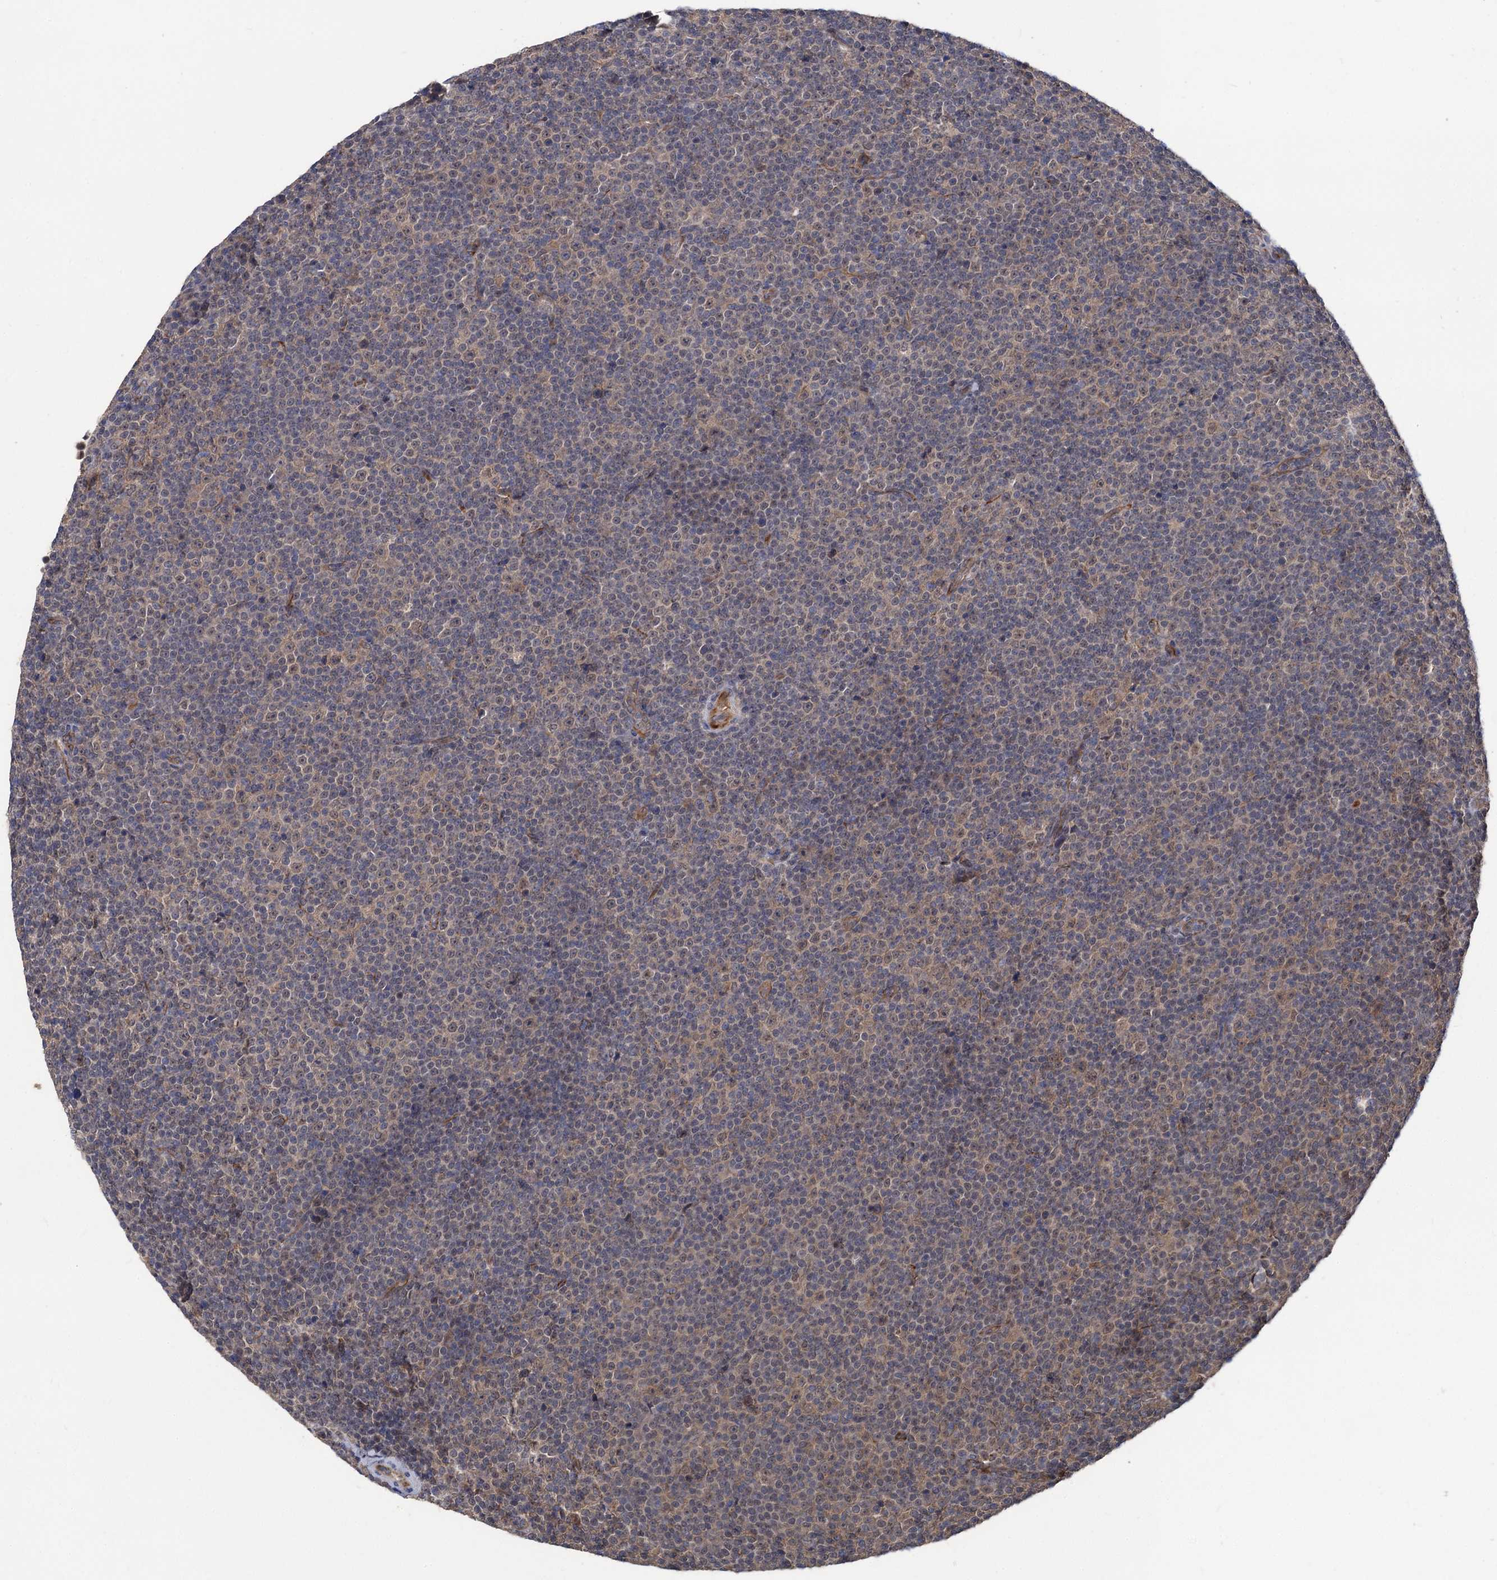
{"staining": {"intensity": "weak", "quantity": "<25%", "location": "nuclear"}, "tissue": "lymphoma", "cell_type": "Tumor cells", "image_type": "cancer", "snomed": [{"axis": "morphology", "description": "Malignant lymphoma, non-Hodgkin's type, Low grade"}, {"axis": "topography", "description": "Lymph node"}], "caption": "Immunohistochemical staining of malignant lymphoma, non-Hodgkin's type (low-grade) demonstrates no significant staining in tumor cells.", "gene": "TEX9", "patient": {"sex": "female", "age": 67}}